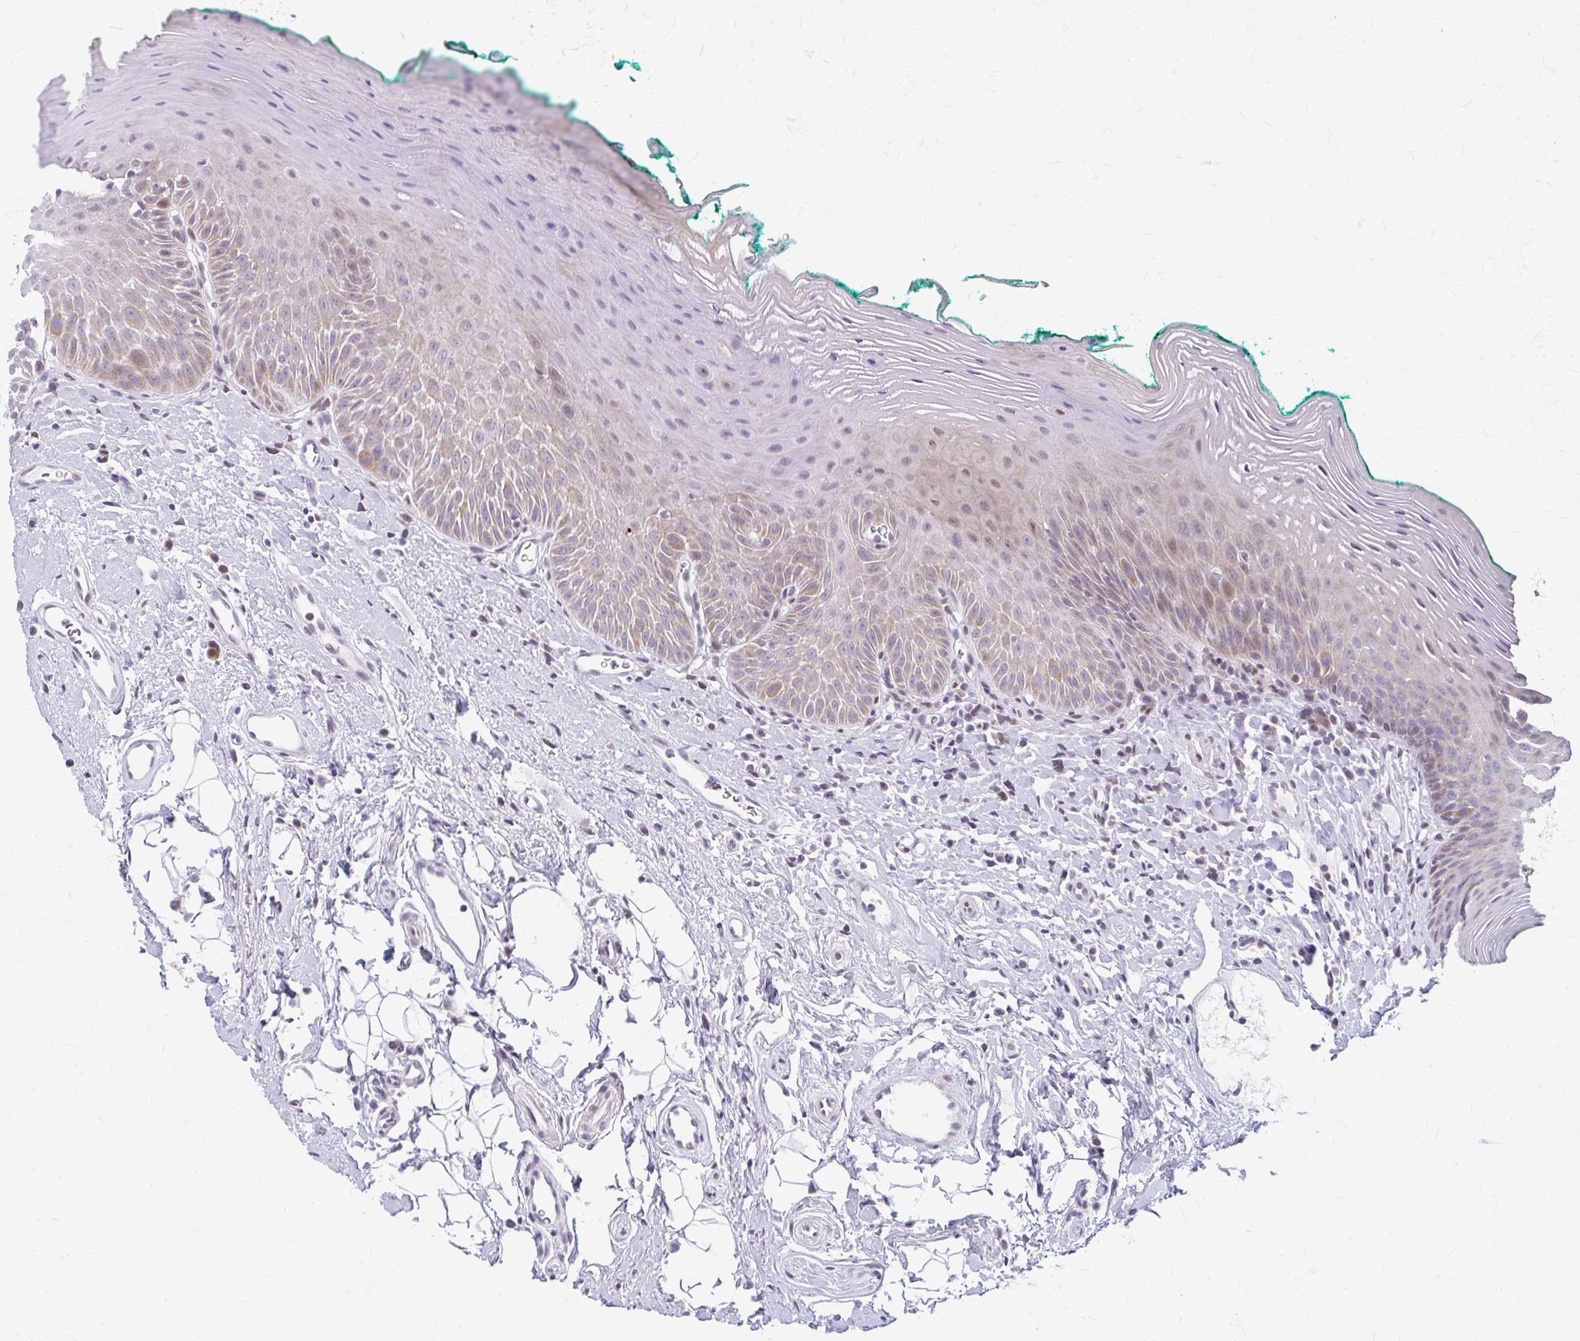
{"staining": {"intensity": "weak", "quantity": "25%-75%", "location": "cytoplasmic/membranous,nuclear"}, "tissue": "oral mucosa", "cell_type": "Squamous epithelial cells", "image_type": "normal", "snomed": [{"axis": "morphology", "description": "Normal tissue, NOS"}, {"axis": "topography", "description": "Oral tissue"}, {"axis": "topography", "description": "Tounge, NOS"}], "caption": "Immunohistochemistry (IHC) of unremarkable human oral mucosa exhibits low levels of weak cytoplasmic/membranous,nuclear expression in about 25%-75% of squamous epithelial cells. Using DAB (3,3'-diaminobenzidine) (brown) and hematoxylin (blue) stains, captured at high magnification using brightfield microscopy.", "gene": "BEAN1", "patient": {"sex": "male", "age": 83}}